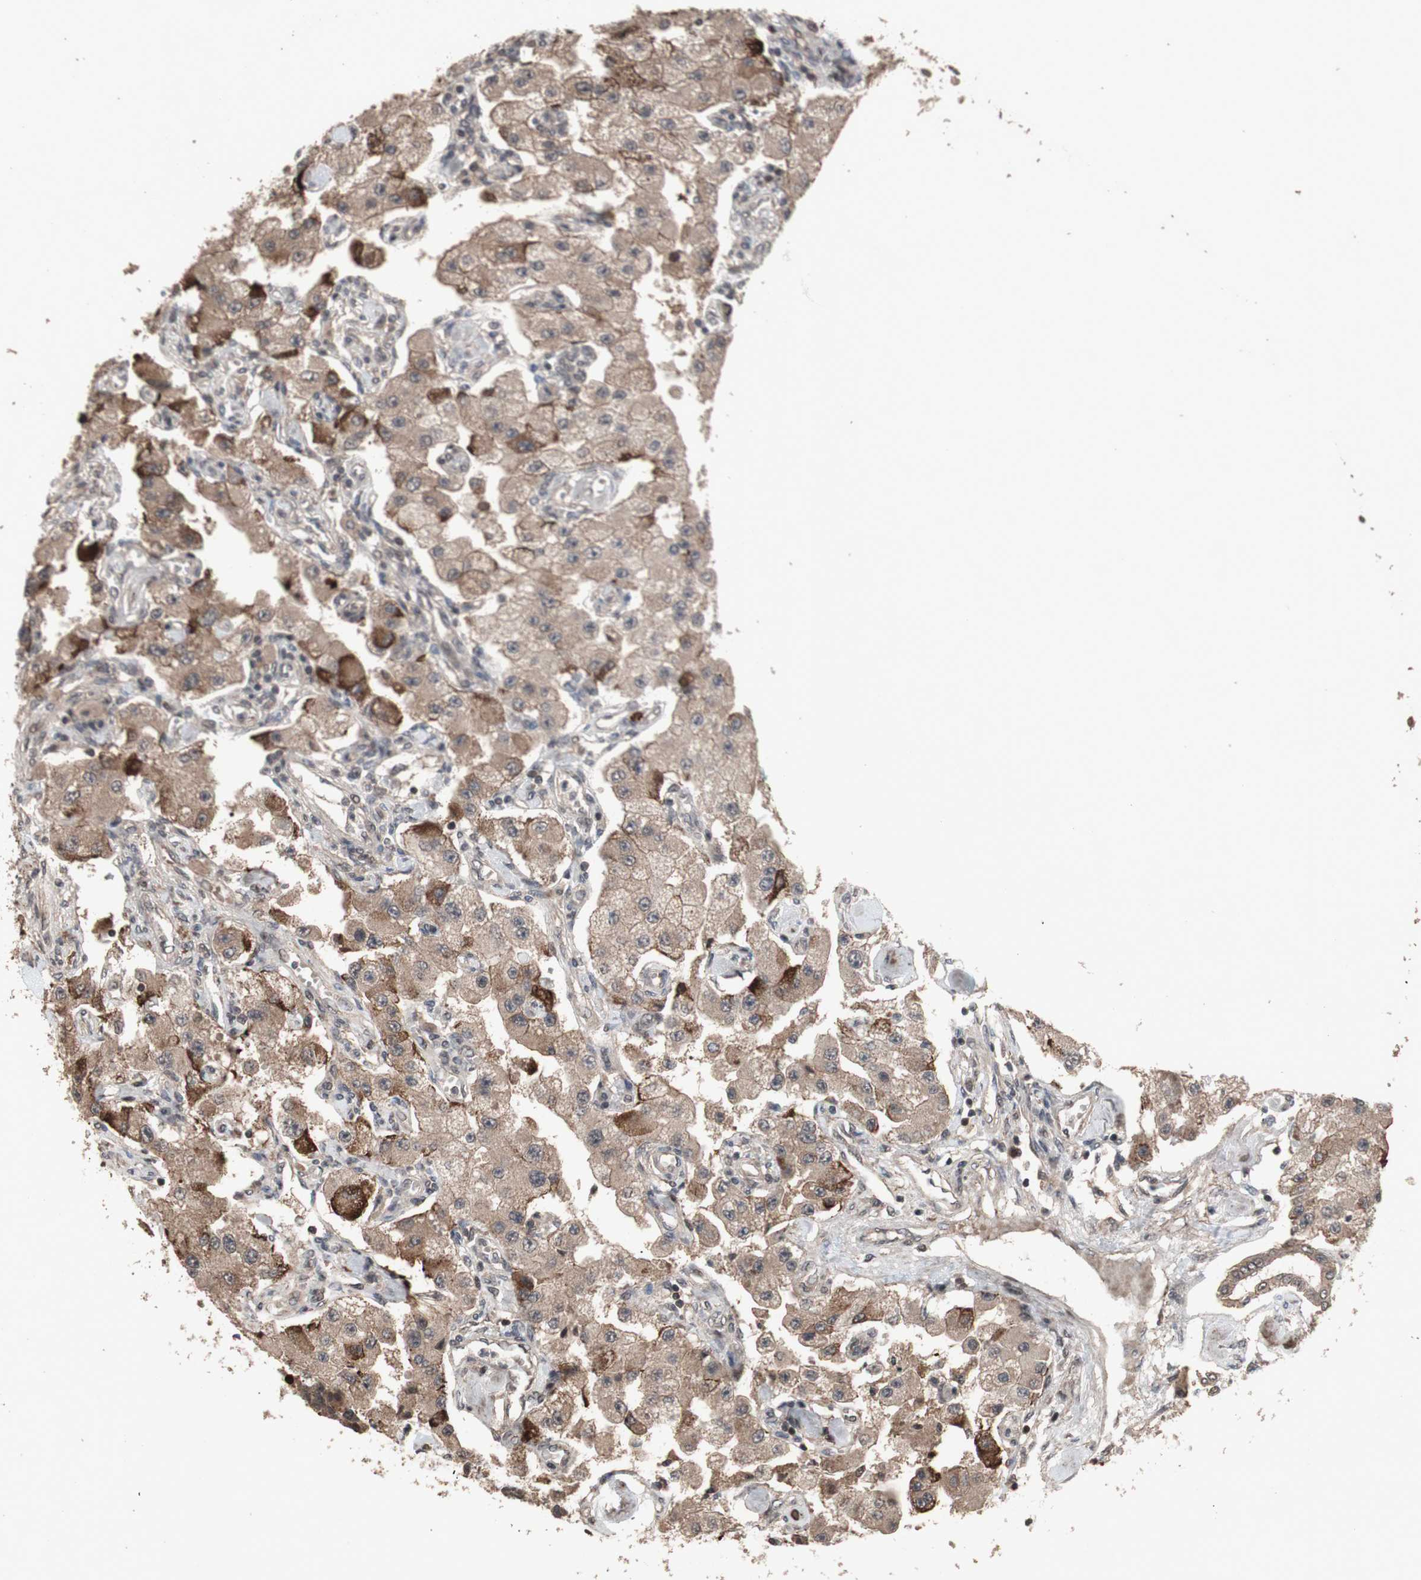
{"staining": {"intensity": "moderate", "quantity": ">75%", "location": "cytoplasmic/membranous"}, "tissue": "carcinoid", "cell_type": "Tumor cells", "image_type": "cancer", "snomed": [{"axis": "morphology", "description": "Carcinoid, malignant, NOS"}, {"axis": "topography", "description": "Pancreas"}], "caption": "A brown stain labels moderate cytoplasmic/membranous expression of a protein in human malignant carcinoid tumor cells. The staining was performed using DAB to visualize the protein expression in brown, while the nuclei were stained in blue with hematoxylin (Magnification: 20x).", "gene": "KANSL1", "patient": {"sex": "male", "age": 41}}